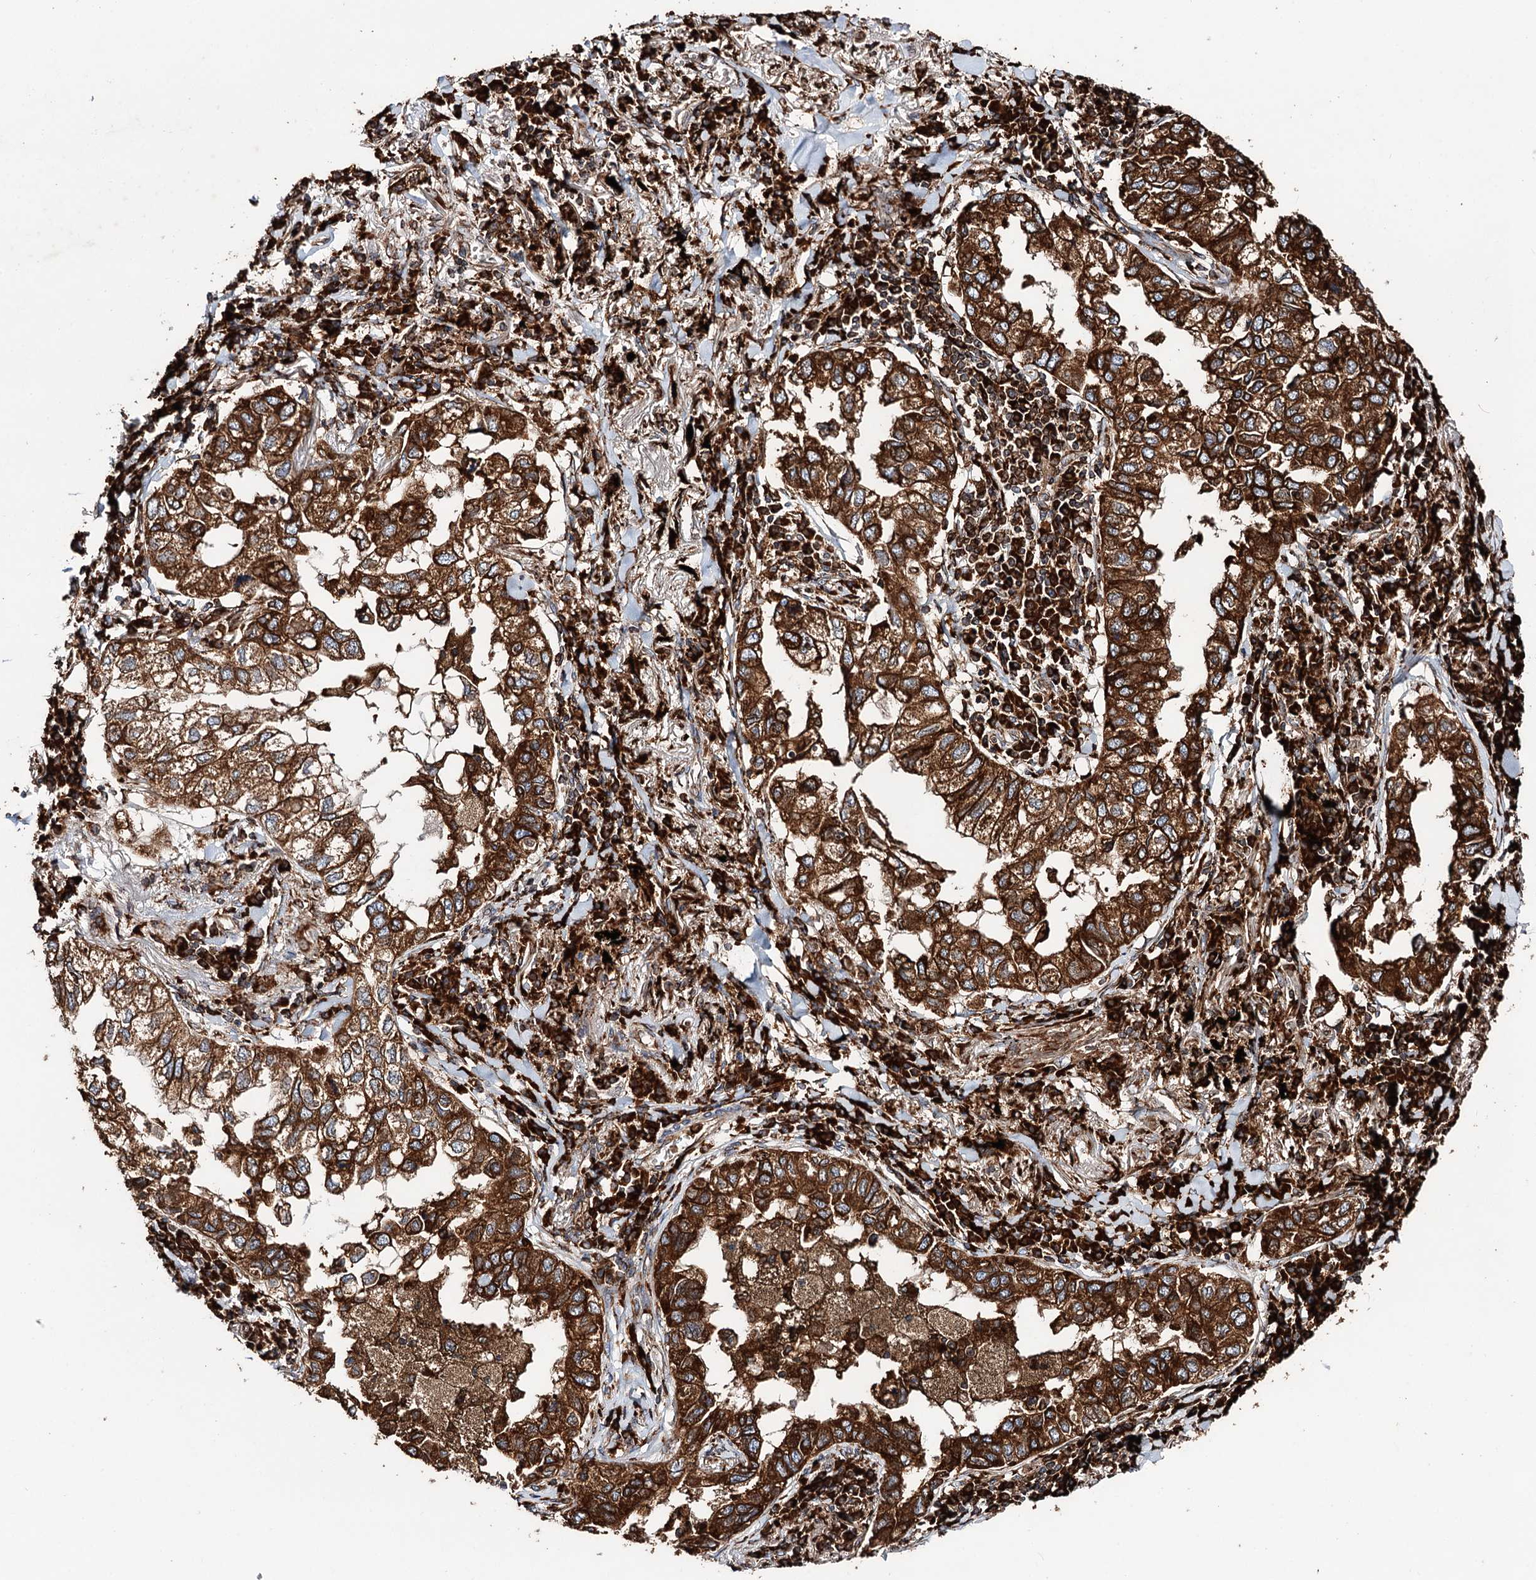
{"staining": {"intensity": "strong", "quantity": ">75%", "location": "cytoplasmic/membranous"}, "tissue": "lung cancer", "cell_type": "Tumor cells", "image_type": "cancer", "snomed": [{"axis": "morphology", "description": "Adenocarcinoma, NOS"}, {"axis": "topography", "description": "Lung"}], "caption": "Lung cancer tissue displays strong cytoplasmic/membranous positivity in approximately >75% of tumor cells (DAB IHC with brightfield microscopy, high magnification).", "gene": "ERP29", "patient": {"sex": "male", "age": 65}}